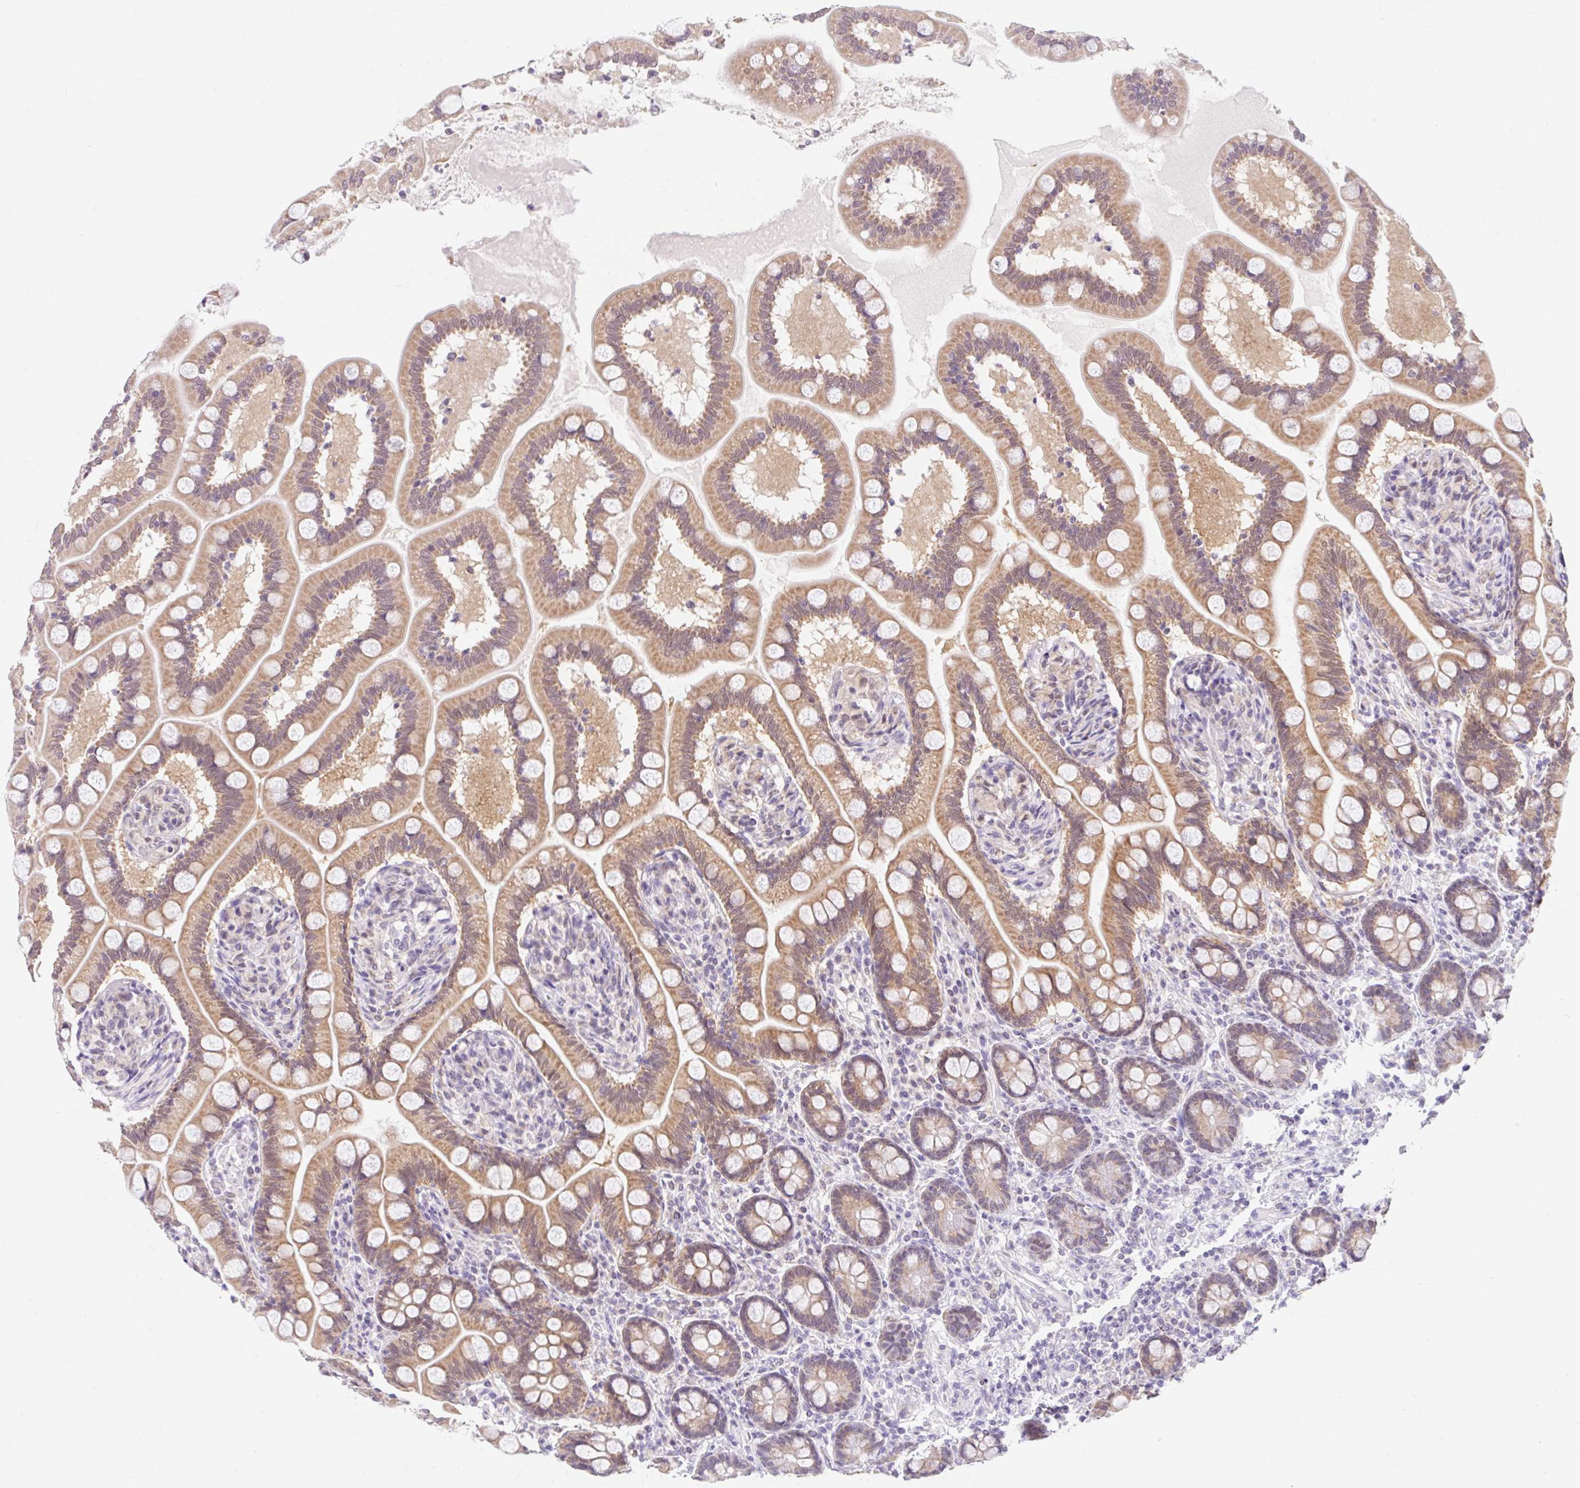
{"staining": {"intensity": "moderate", "quantity": ">75%", "location": "cytoplasmic/membranous"}, "tissue": "small intestine", "cell_type": "Glandular cells", "image_type": "normal", "snomed": [{"axis": "morphology", "description": "Normal tissue, NOS"}, {"axis": "topography", "description": "Small intestine"}], "caption": "IHC image of benign small intestine: small intestine stained using IHC displays medium levels of moderate protein expression localized specifically in the cytoplasmic/membranous of glandular cells, appearing as a cytoplasmic/membranous brown color.", "gene": "ITPK1", "patient": {"sex": "female", "age": 64}}